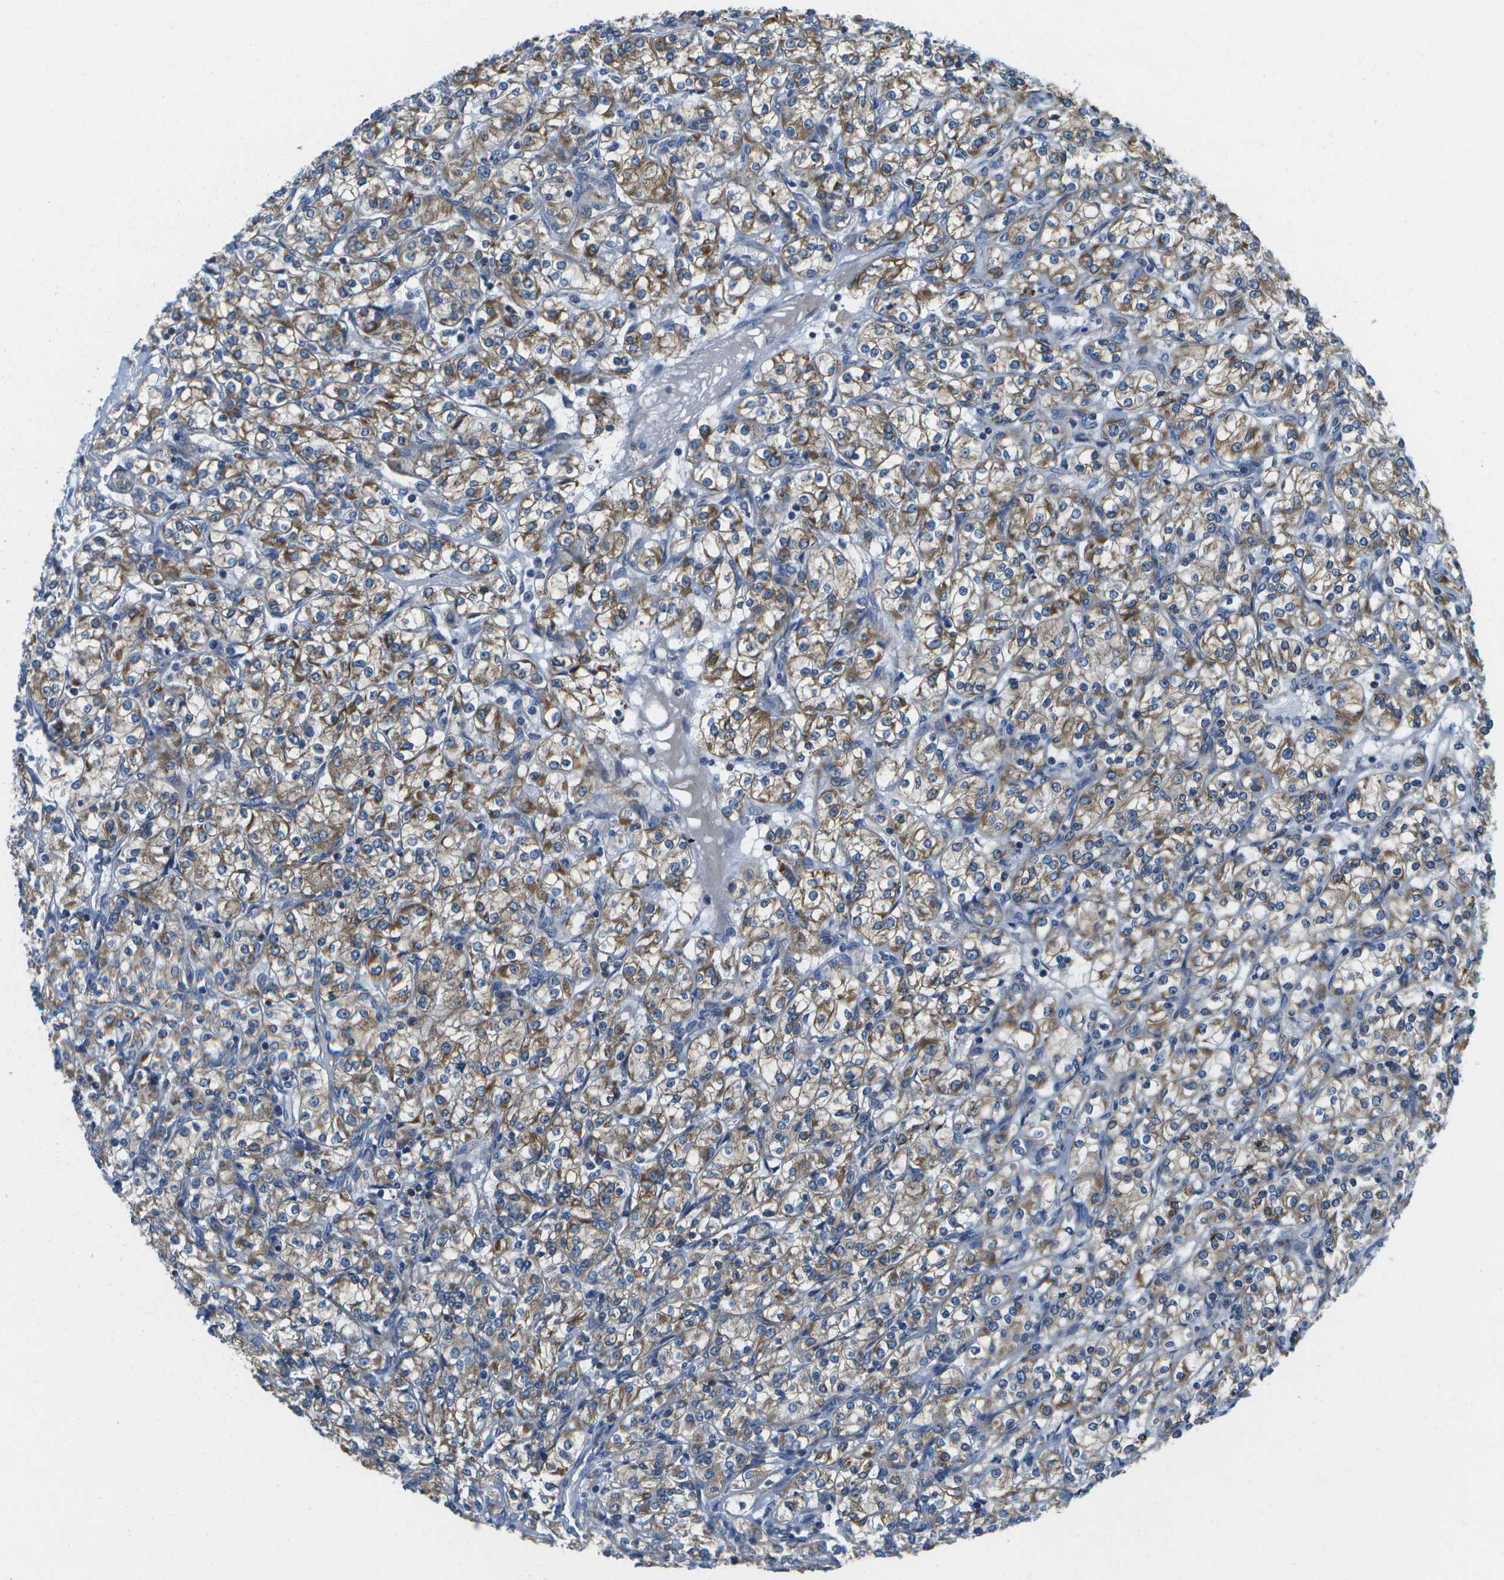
{"staining": {"intensity": "moderate", "quantity": ">75%", "location": "cytoplasmic/membranous"}, "tissue": "renal cancer", "cell_type": "Tumor cells", "image_type": "cancer", "snomed": [{"axis": "morphology", "description": "Adenocarcinoma, NOS"}, {"axis": "topography", "description": "Kidney"}], "caption": "Protein positivity by immunohistochemistry displays moderate cytoplasmic/membranous staining in about >75% of tumor cells in adenocarcinoma (renal).", "gene": "GDF5", "patient": {"sex": "male", "age": 77}}